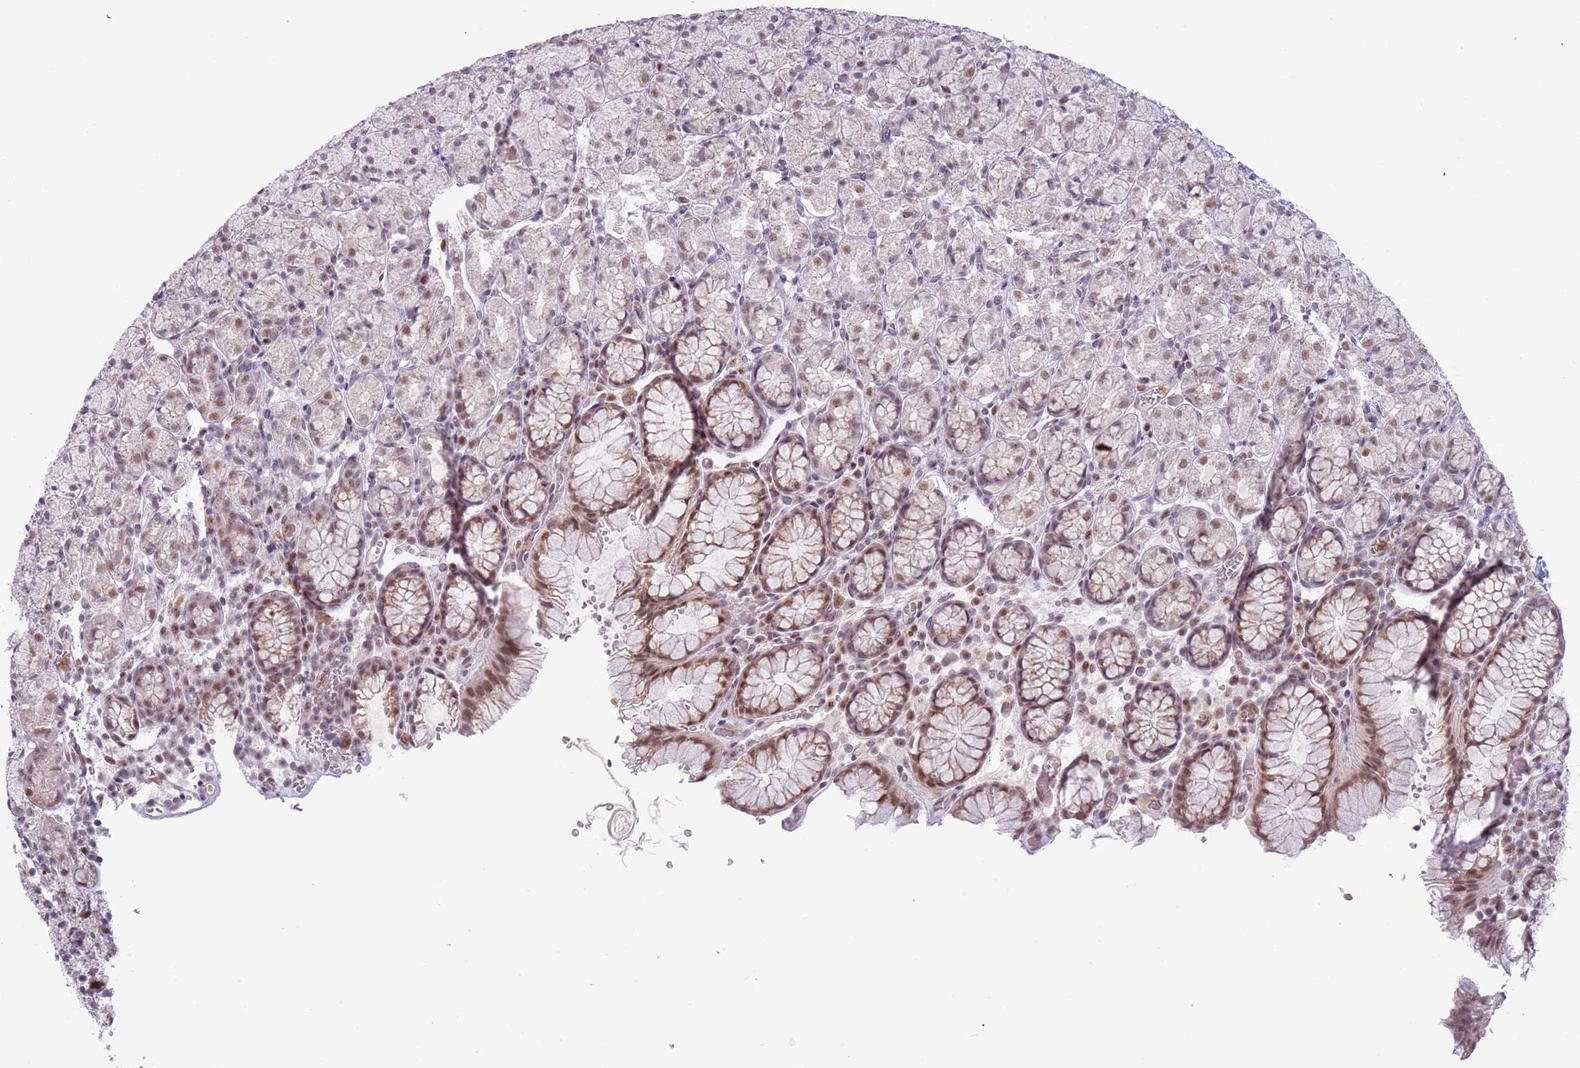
{"staining": {"intensity": "moderate", "quantity": ">75%", "location": "nuclear"}, "tissue": "stomach", "cell_type": "Glandular cells", "image_type": "normal", "snomed": [{"axis": "morphology", "description": "Normal tissue, NOS"}, {"axis": "topography", "description": "Stomach, upper"}, {"axis": "topography", "description": "Stomach"}], "caption": "Benign stomach reveals moderate nuclear staining in approximately >75% of glandular cells, visualized by immunohistochemistry. (IHC, brightfield microscopy, high magnification).", "gene": "REXO4", "patient": {"sex": "male", "age": 62}}